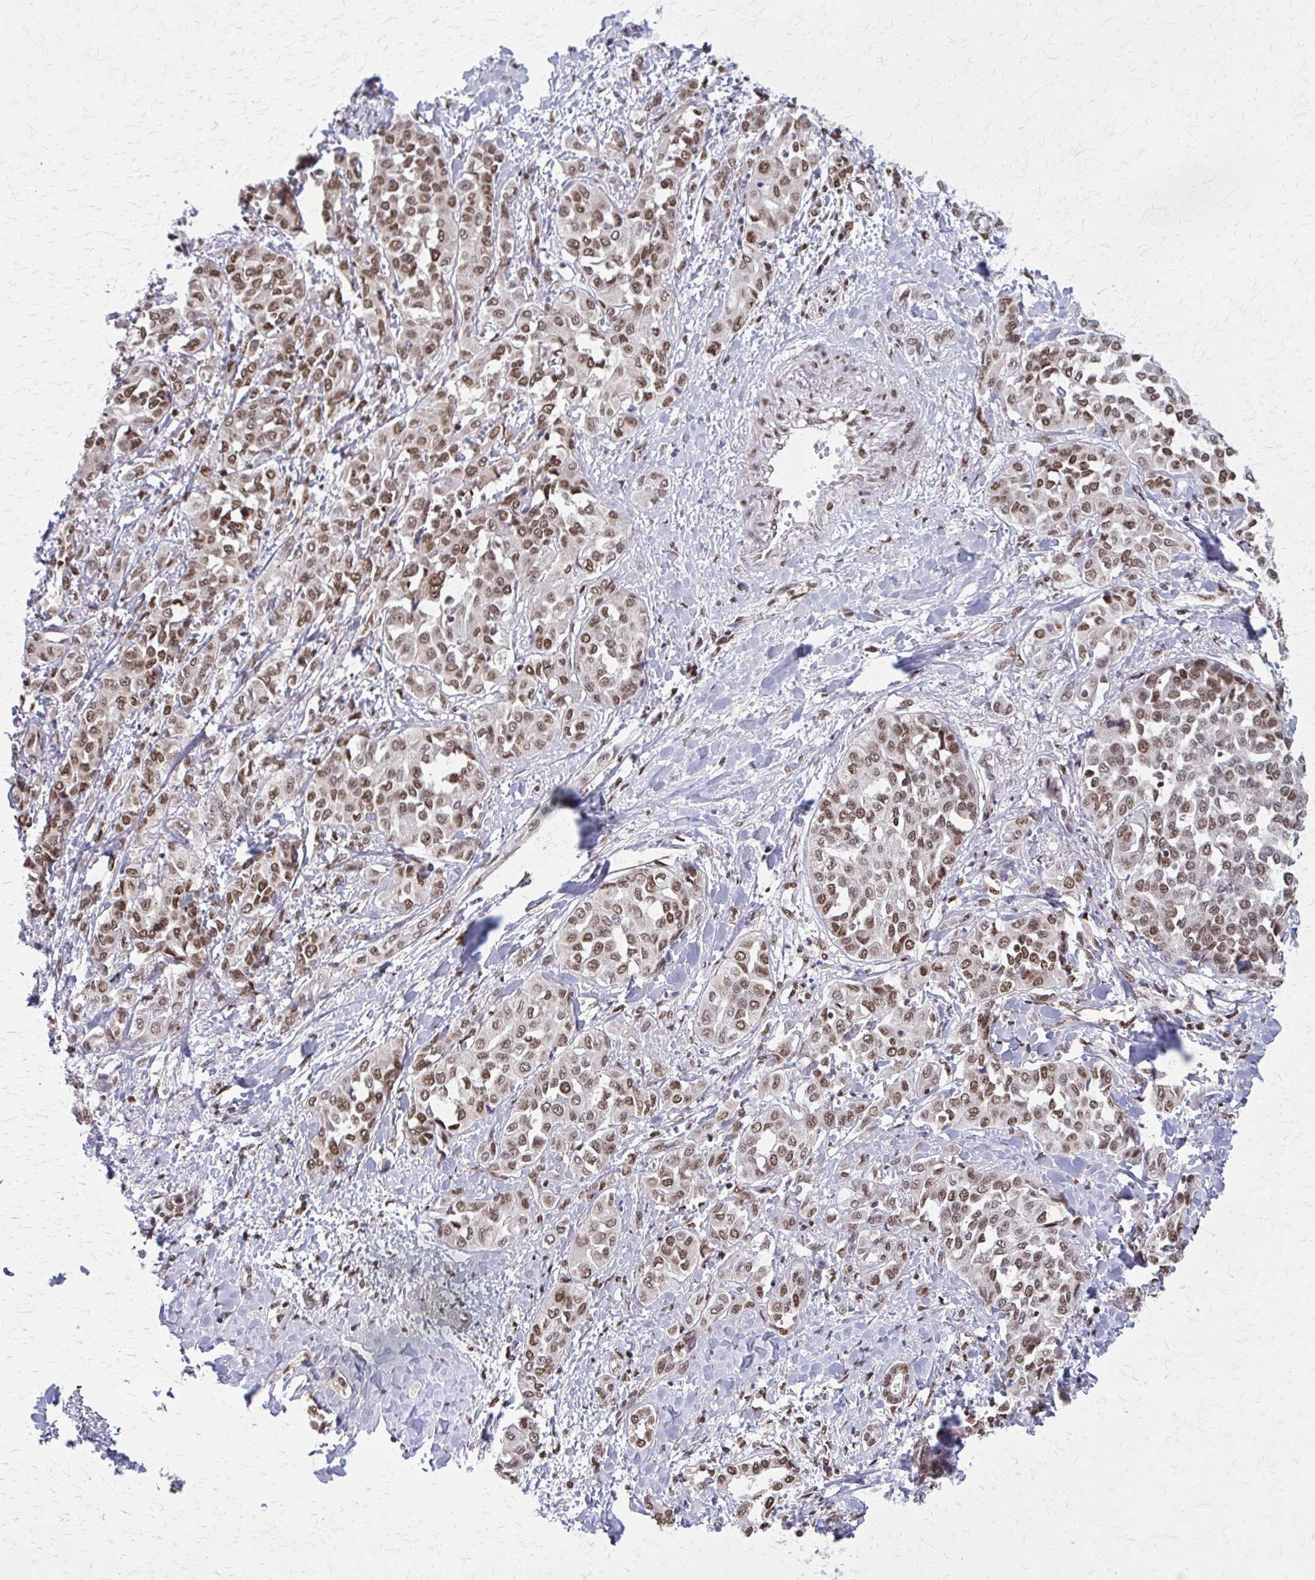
{"staining": {"intensity": "moderate", "quantity": ">75%", "location": "nuclear"}, "tissue": "liver cancer", "cell_type": "Tumor cells", "image_type": "cancer", "snomed": [{"axis": "morphology", "description": "Cholangiocarcinoma"}, {"axis": "topography", "description": "Liver"}], "caption": "About >75% of tumor cells in human liver cholangiocarcinoma display moderate nuclear protein staining as visualized by brown immunohistochemical staining.", "gene": "TTF1", "patient": {"sex": "female", "age": 77}}